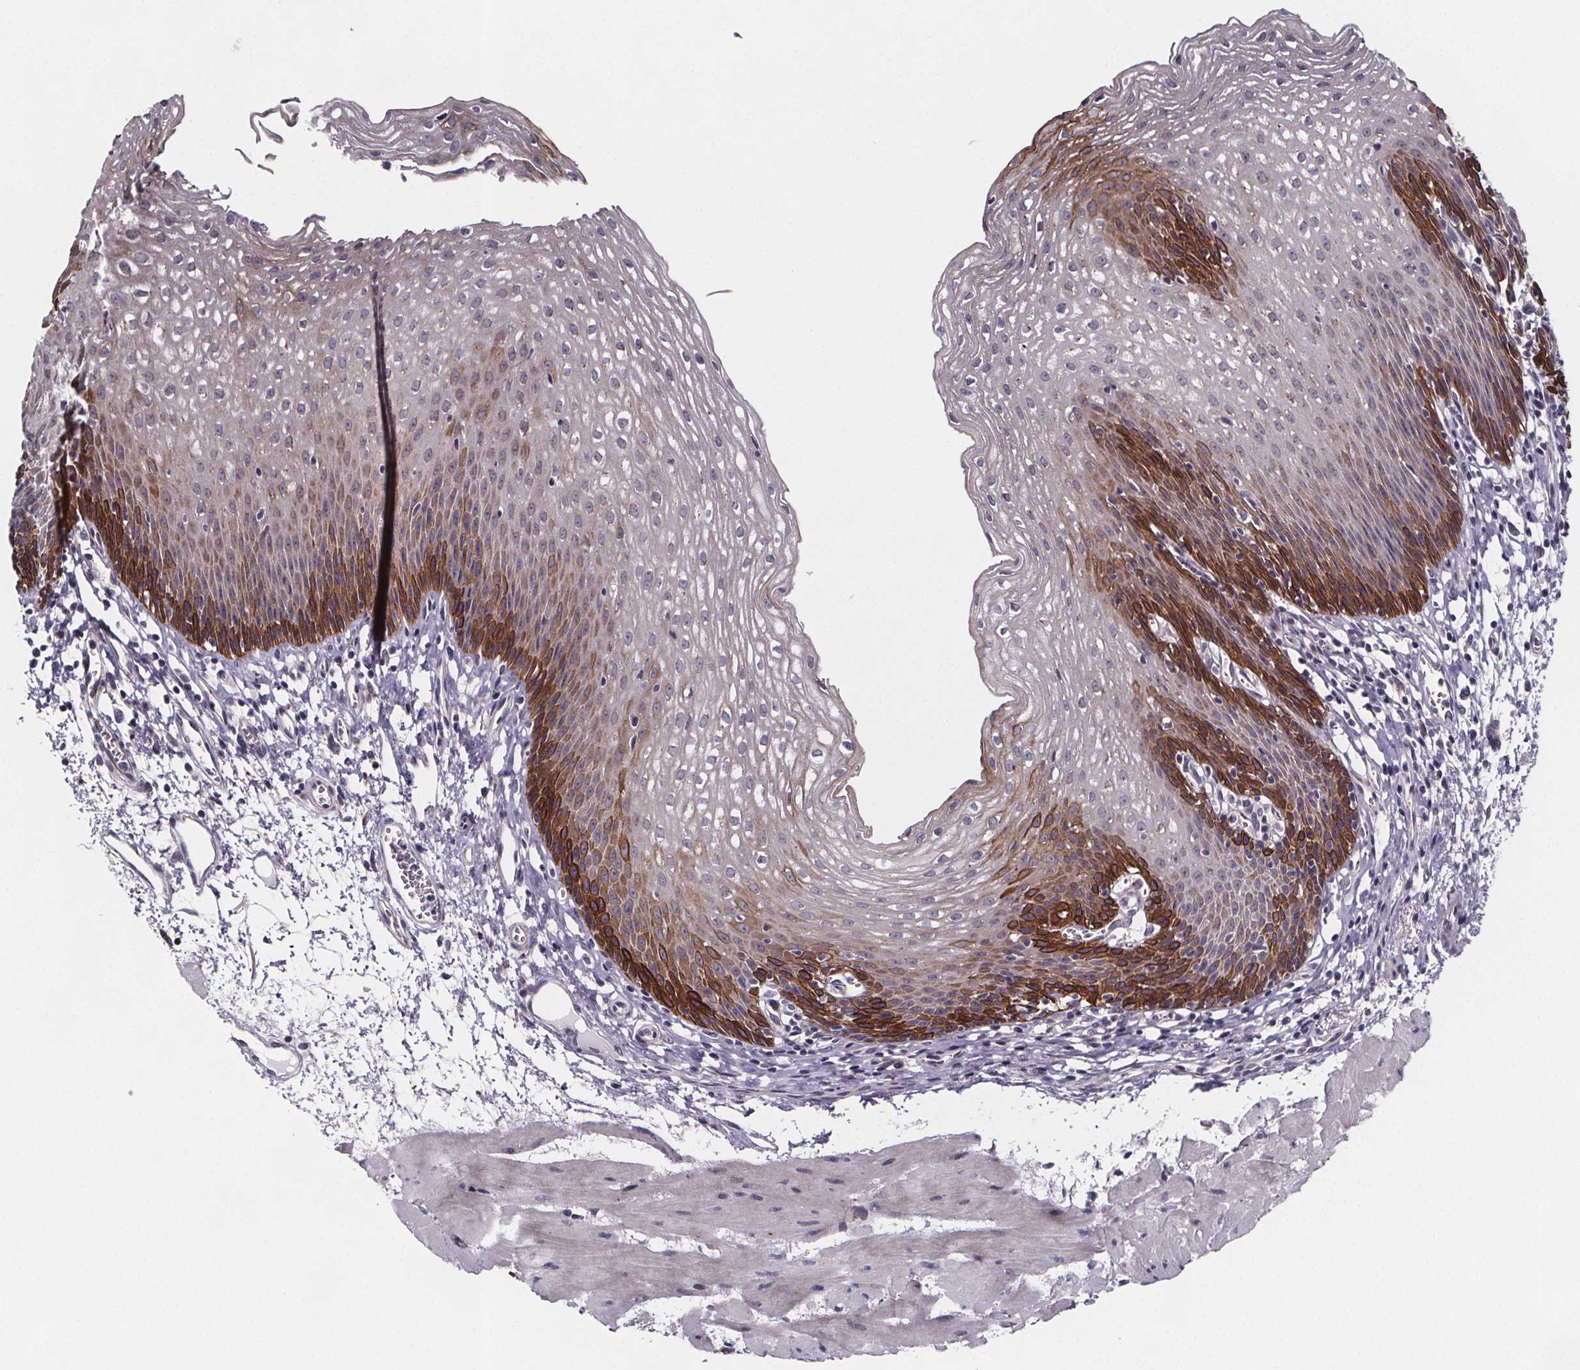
{"staining": {"intensity": "strong", "quantity": "<25%", "location": "cytoplasmic/membranous"}, "tissue": "esophagus", "cell_type": "Squamous epithelial cells", "image_type": "normal", "snomed": [{"axis": "morphology", "description": "Normal tissue, NOS"}, {"axis": "topography", "description": "Esophagus"}], "caption": "Squamous epithelial cells demonstrate strong cytoplasmic/membranous expression in approximately <25% of cells in normal esophagus. The staining was performed using DAB, with brown indicating positive protein expression. Nuclei are stained blue with hematoxylin.", "gene": "NDST1", "patient": {"sex": "female", "age": 64}}